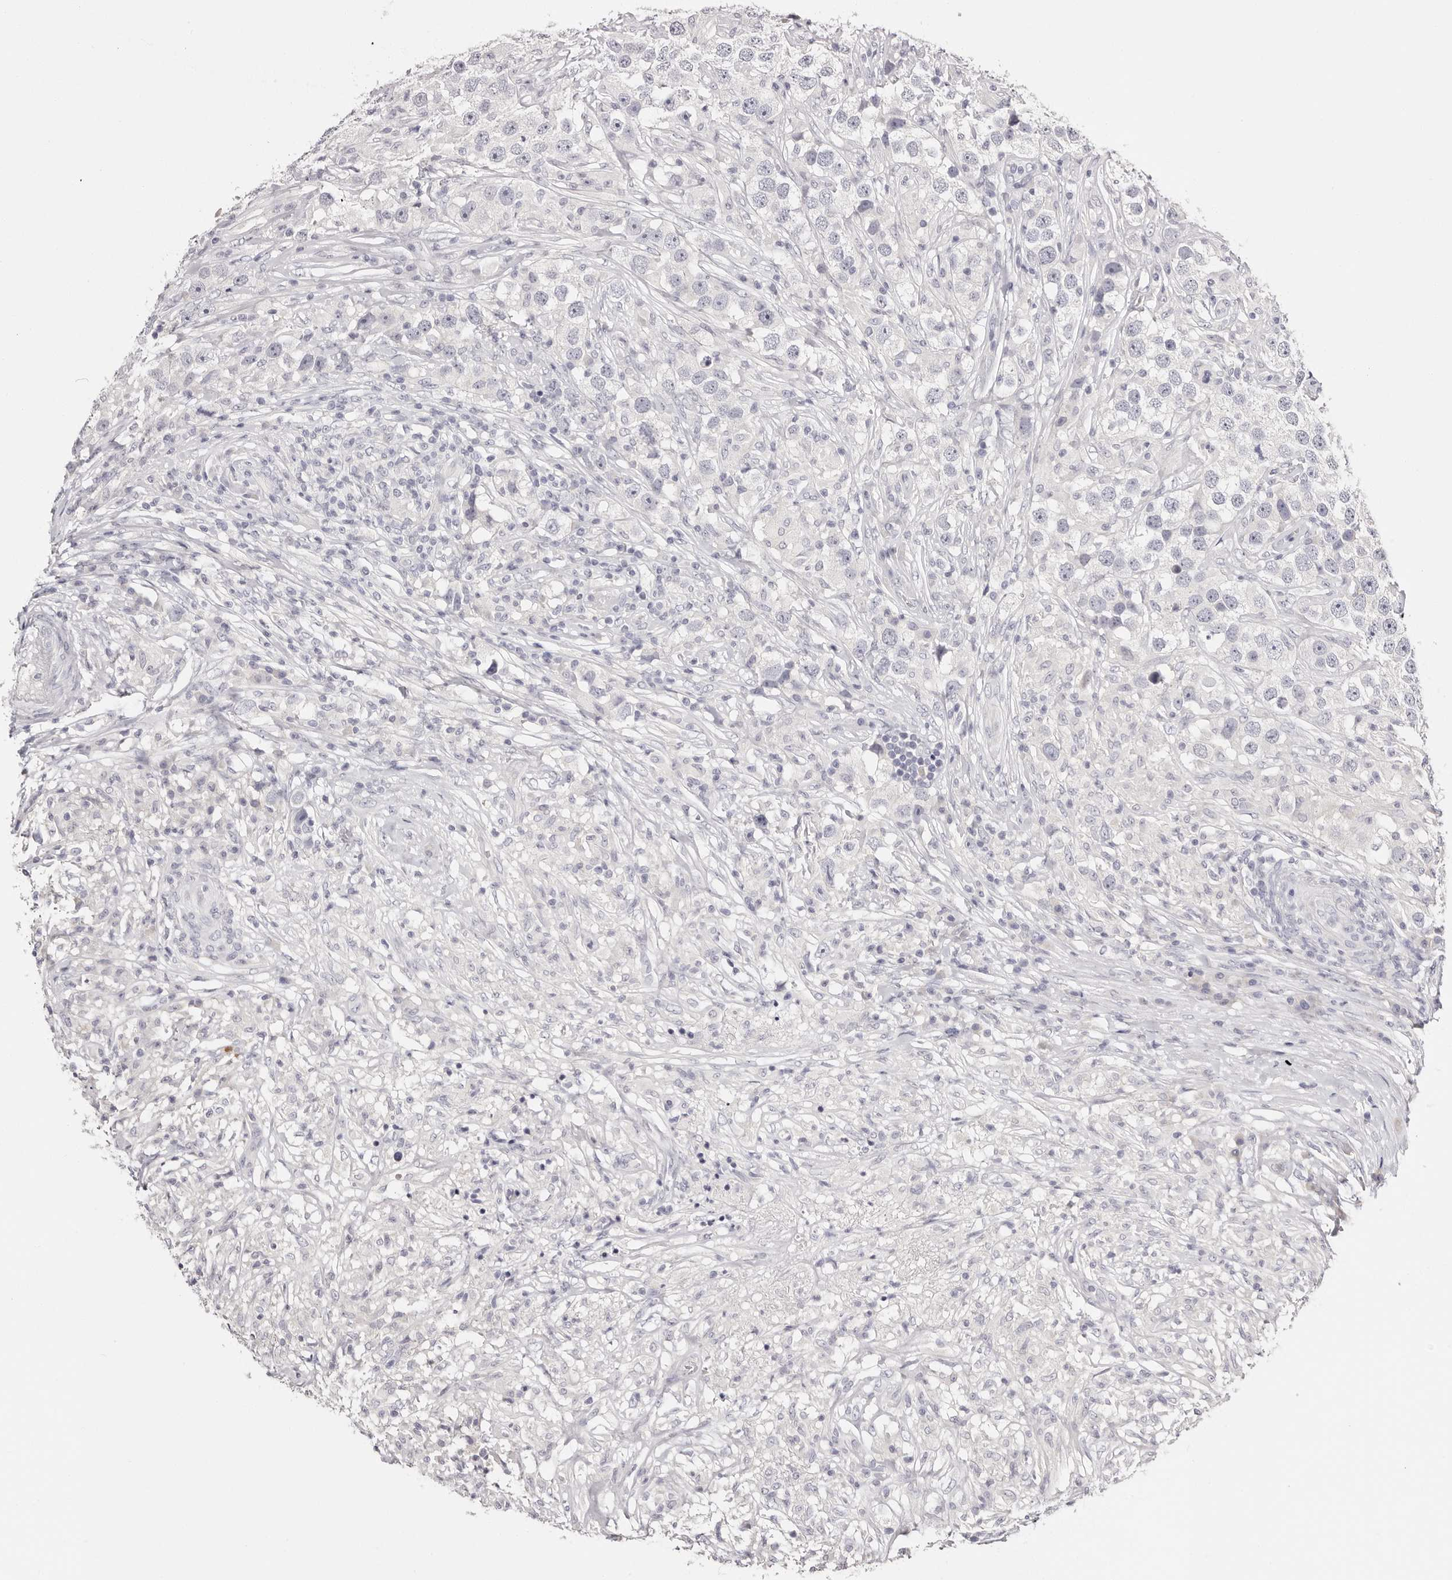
{"staining": {"intensity": "negative", "quantity": "none", "location": "none"}, "tissue": "testis cancer", "cell_type": "Tumor cells", "image_type": "cancer", "snomed": [{"axis": "morphology", "description": "Seminoma, NOS"}, {"axis": "topography", "description": "Testis"}], "caption": "Human testis cancer stained for a protein using immunohistochemistry exhibits no staining in tumor cells.", "gene": "ROM1", "patient": {"sex": "male", "age": 49}}